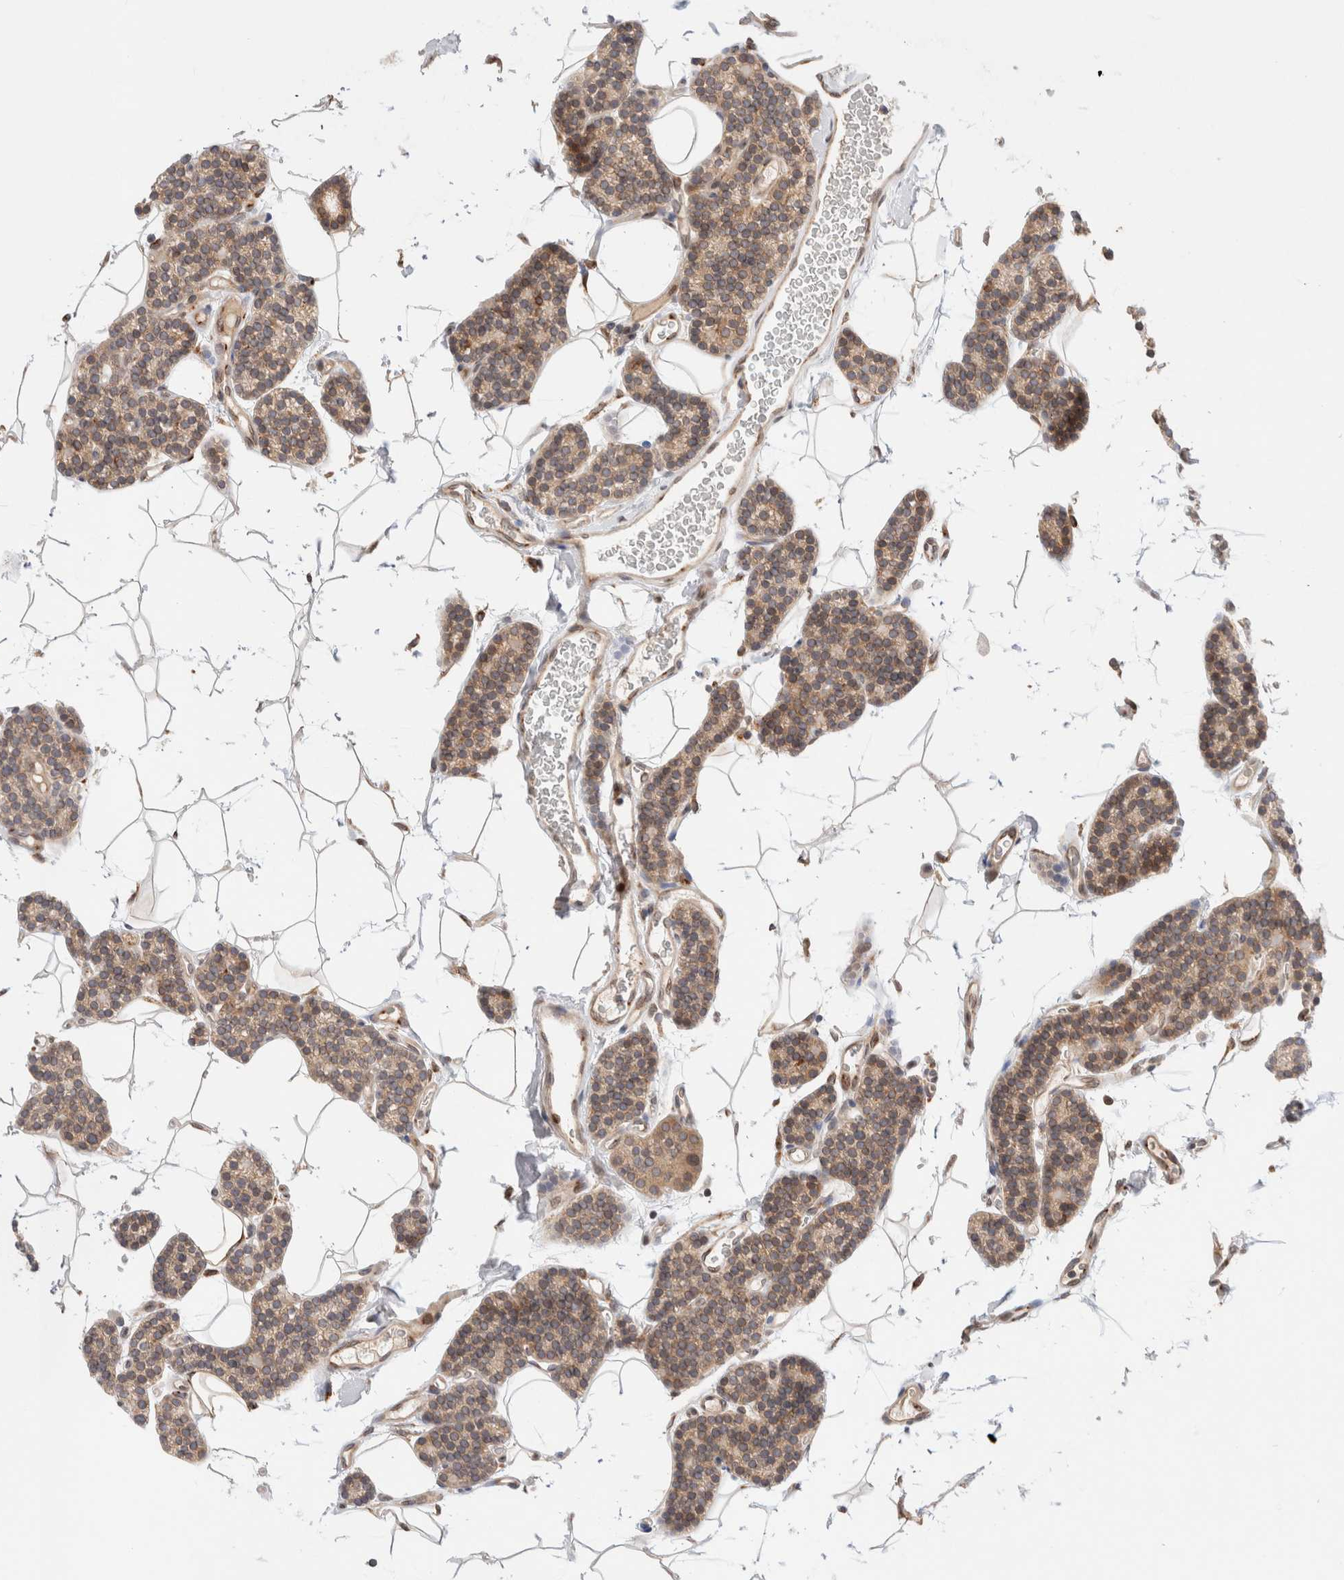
{"staining": {"intensity": "weak", "quantity": ">75%", "location": "cytoplasmic/membranous"}, "tissue": "parathyroid gland", "cell_type": "Glandular cells", "image_type": "normal", "snomed": [{"axis": "morphology", "description": "Normal tissue, NOS"}, {"axis": "topography", "description": "Parathyroid gland"}], "caption": "IHC staining of unremarkable parathyroid gland, which demonstrates low levels of weak cytoplasmic/membranous positivity in approximately >75% of glandular cells indicating weak cytoplasmic/membranous protein expression. The staining was performed using DAB (brown) for protein detection and nuclei were counterstained in hematoxylin (blue).", "gene": "GCN1", "patient": {"sex": "male", "age": 52}}